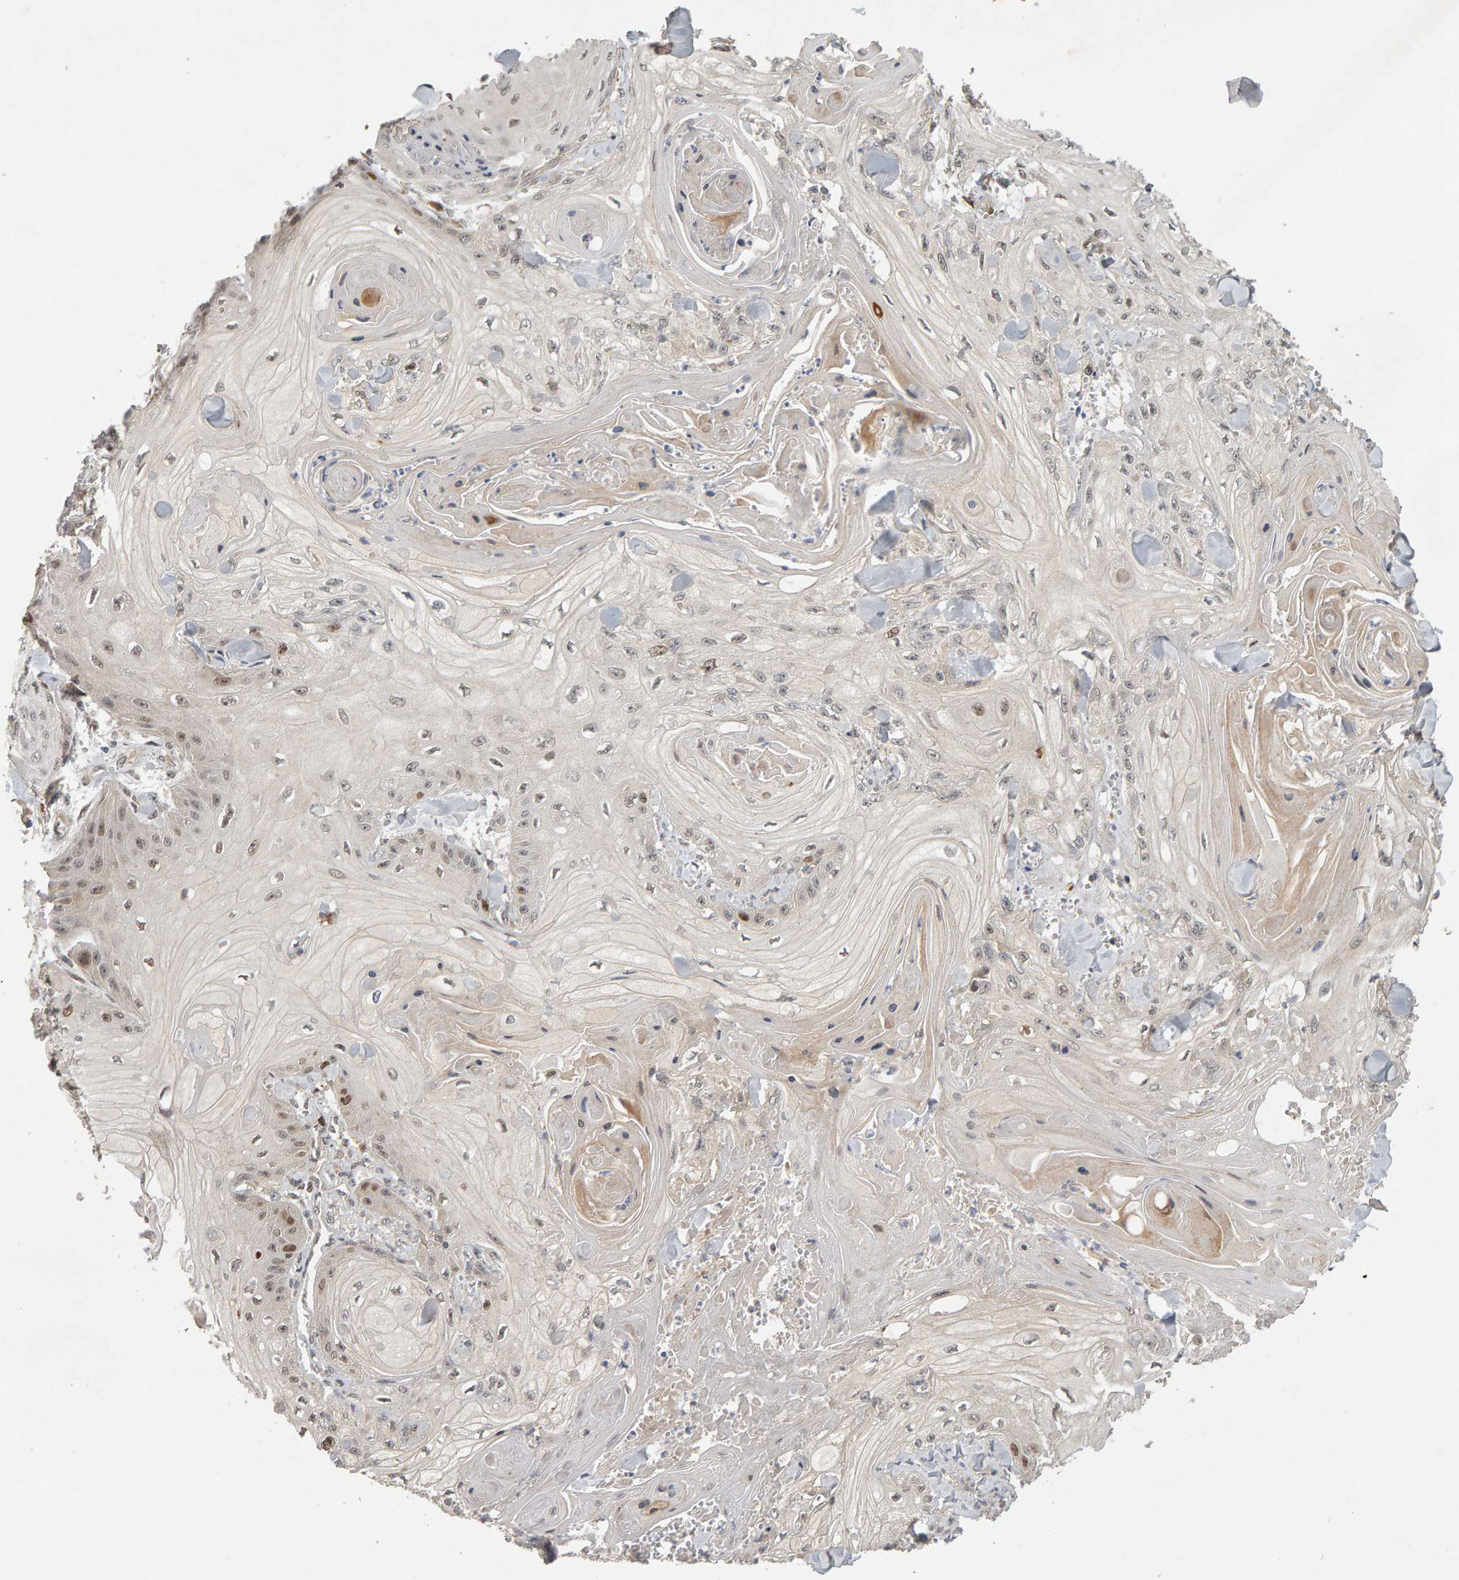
{"staining": {"intensity": "moderate", "quantity": "<25%", "location": "nuclear"}, "tissue": "skin cancer", "cell_type": "Tumor cells", "image_type": "cancer", "snomed": [{"axis": "morphology", "description": "Squamous cell carcinoma, NOS"}, {"axis": "topography", "description": "Skin"}], "caption": "Brown immunohistochemical staining in skin cancer (squamous cell carcinoma) demonstrates moderate nuclear staining in about <25% of tumor cells.", "gene": "CDCA5", "patient": {"sex": "male", "age": 74}}